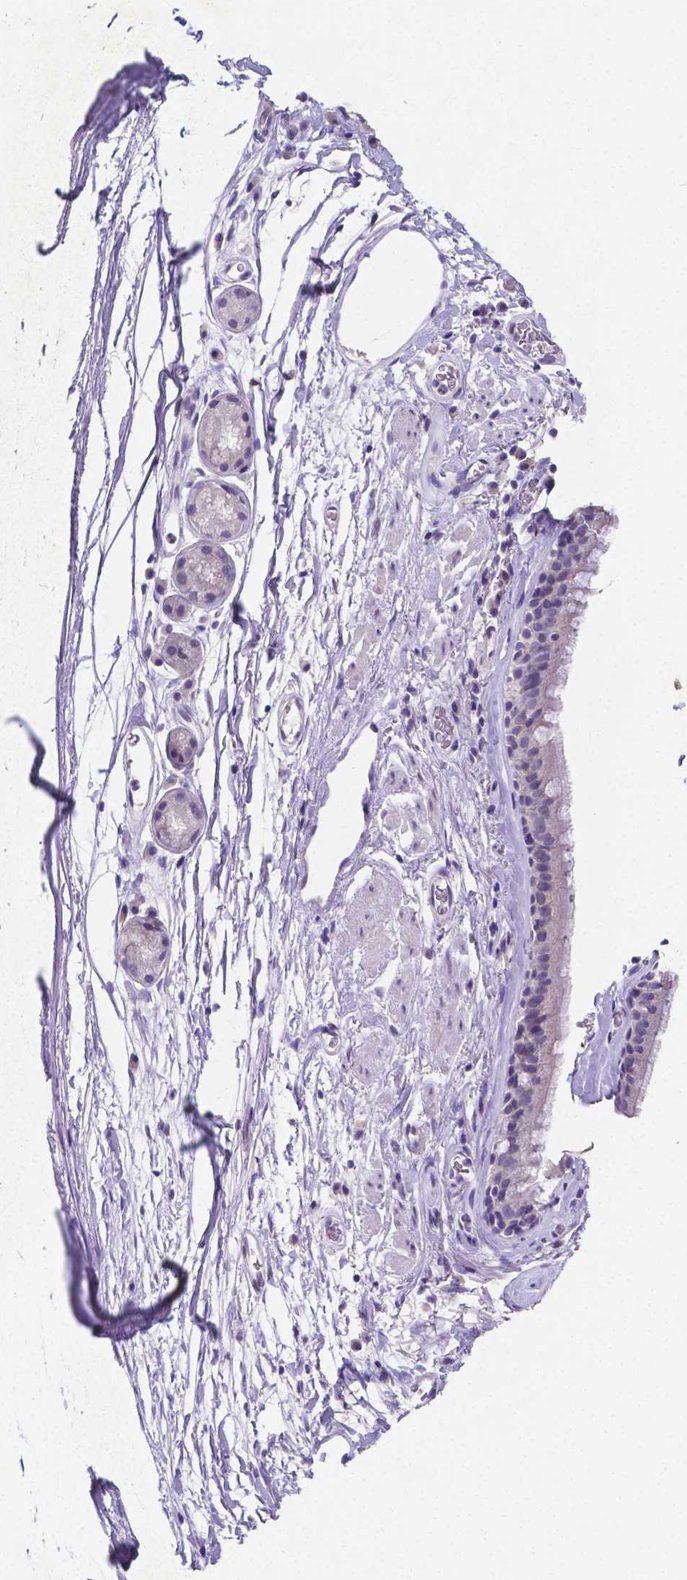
{"staining": {"intensity": "negative", "quantity": "none", "location": "none"}, "tissue": "bronchus", "cell_type": "Respiratory epithelial cells", "image_type": "normal", "snomed": [{"axis": "morphology", "description": "Normal tissue, NOS"}, {"axis": "topography", "description": "Cartilage tissue"}, {"axis": "topography", "description": "Bronchus"}], "caption": "An image of bronchus stained for a protein shows no brown staining in respiratory epithelial cells. (DAB (3,3'-diaminobenzidine) immunohistochemistry with hematoxylin counter stain).", "gene": "SATB2", "patient": {"sex": "male", "age": 58}}